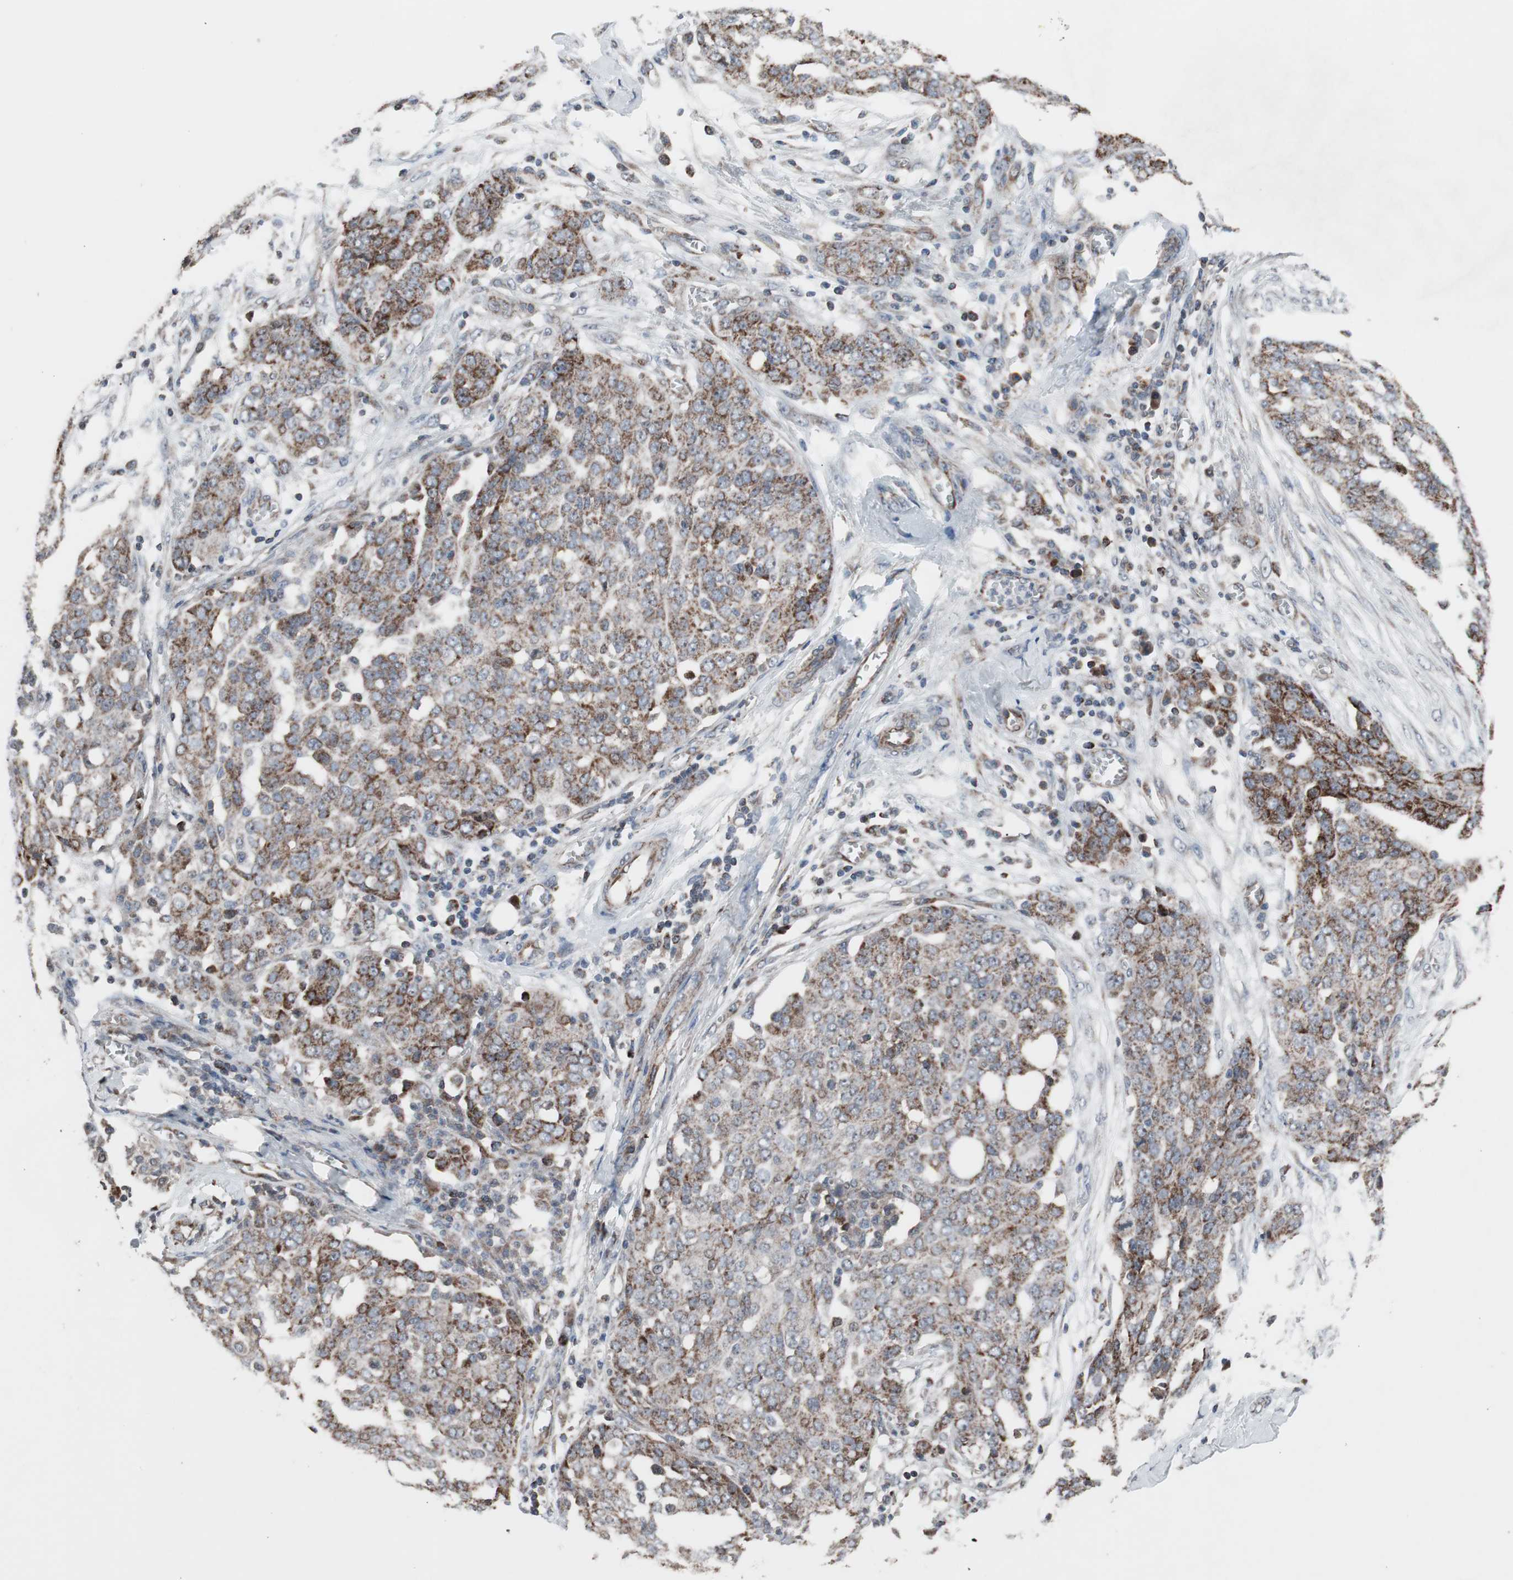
{"staining": {"intensity": "moderate", "quantity": ">75%", "location": "cytoplasmic/membranous"}, "tissue": "ovarian cancer", "cell_type": "Tumor cells", "image_type": "cancer", "snomed": [{"axis": "morphology", "description": "Cystadenocarcinoma, serous, NOS"}, {"axis": "topography", "description": "Soft tissue"}, {"axis": "topography", "description": "Ovary"}], "caption": "This image exhibits ovarian serous cystadenocarcinoma stained with immunohistochemistry to label a protein in brown. The cytoplasmic/membranous of tumor cells show moderate positivity for the protein. Nuclei are counter-stained blue.", "gene": "CPT1A", "patient": {"sex": "female", "age": 57}}